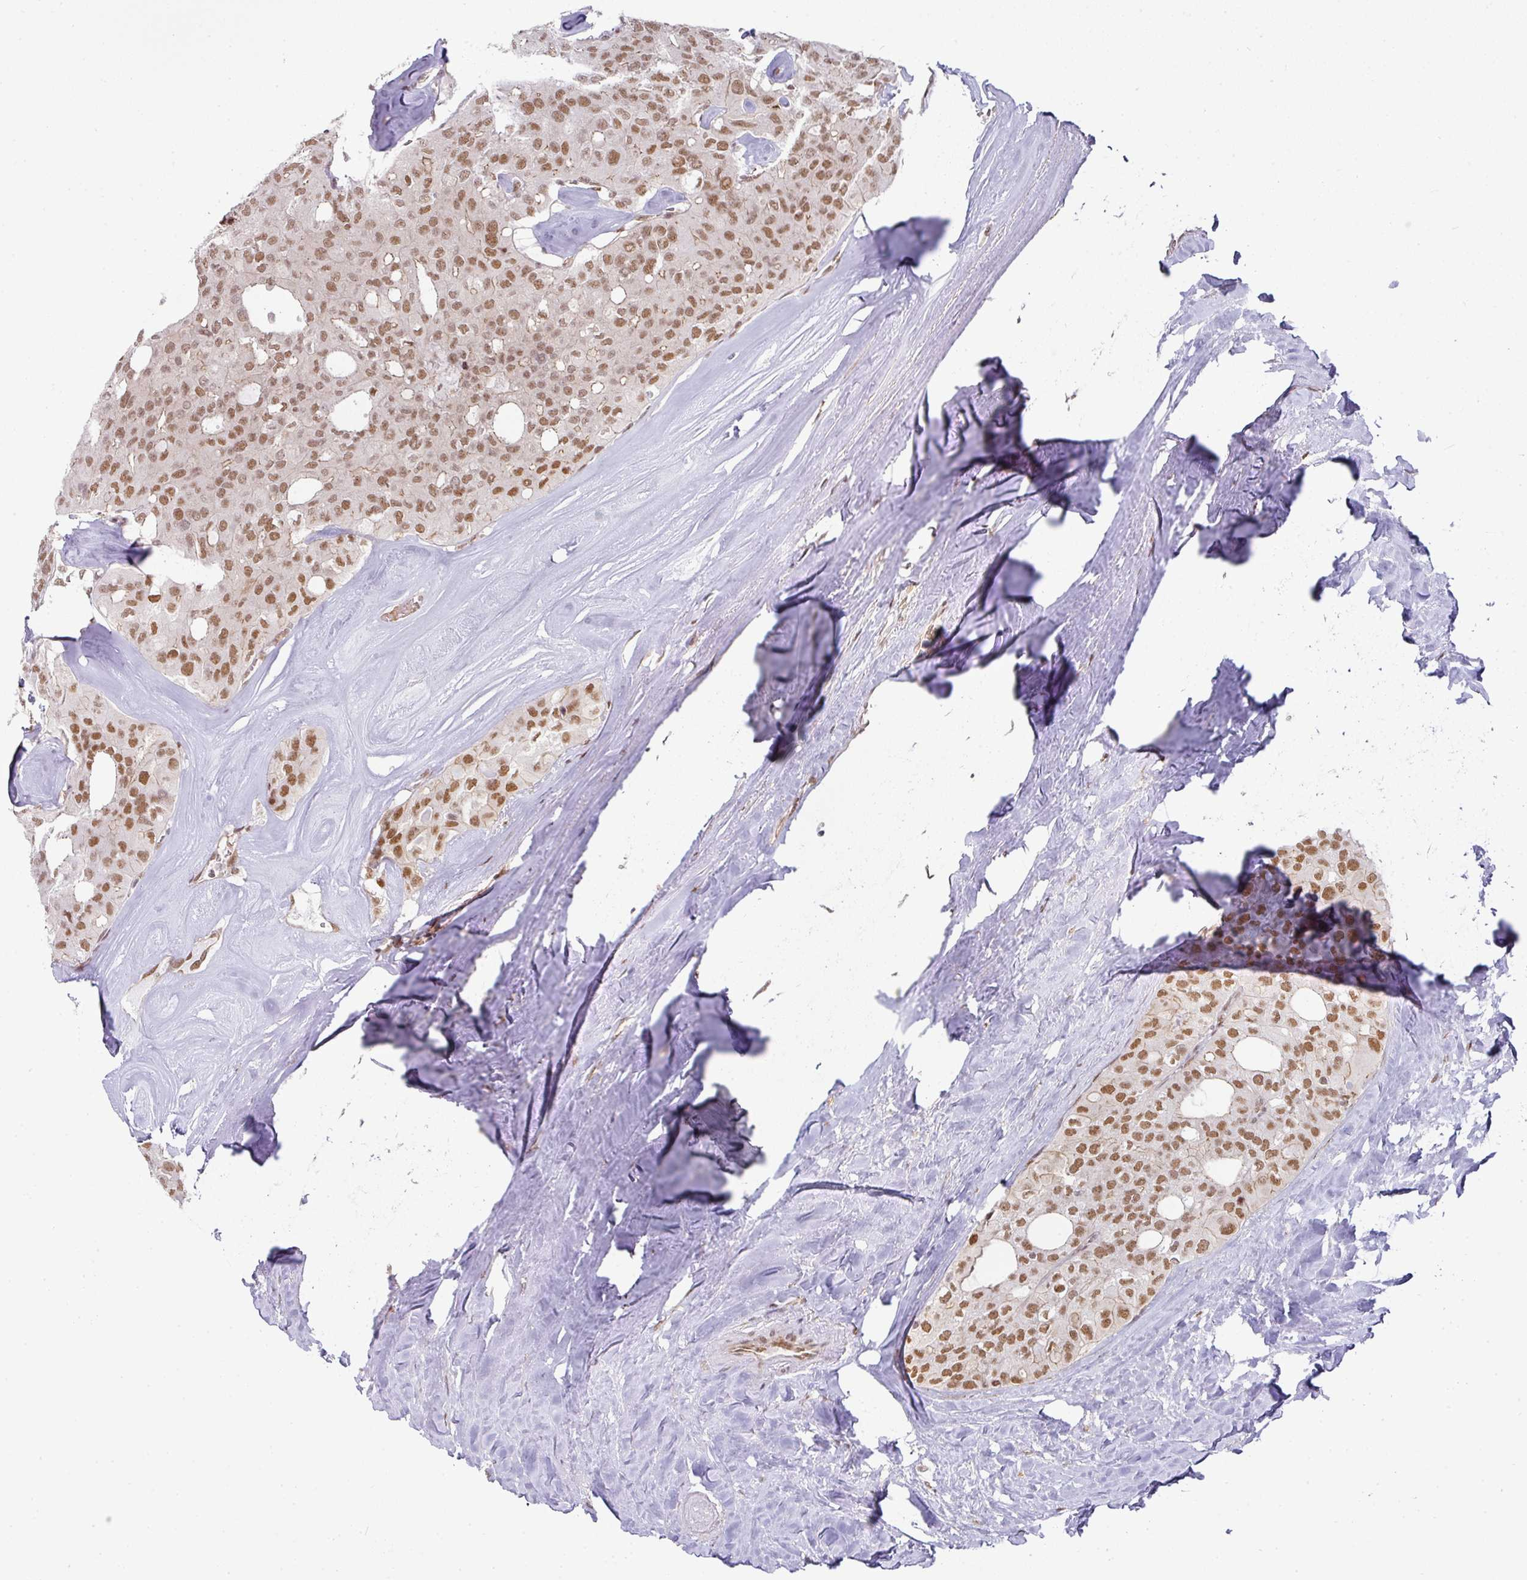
{"staining": {"intensity": "moderate", "quantity": ">75%", "location": "nuclear"}, "tissue": "thyroid cancer", "cell_type": "Tumor cells", "image_type": "cancer", "snomed": [{"axis": "morphology", "description": "Follicular adenoma carcinoma, NOS"}, {"axis": "topography", "description": "Thyroid gland"}], "caption": "Thyroid cancer (follicular adenoma carcinoma) stained for a protein (brown) exhibits moderate nuclear positive staining in approximately >75% of tumor cells.", "gene": "NCOA5", "patient": {"sex": "male", "age": 75}}